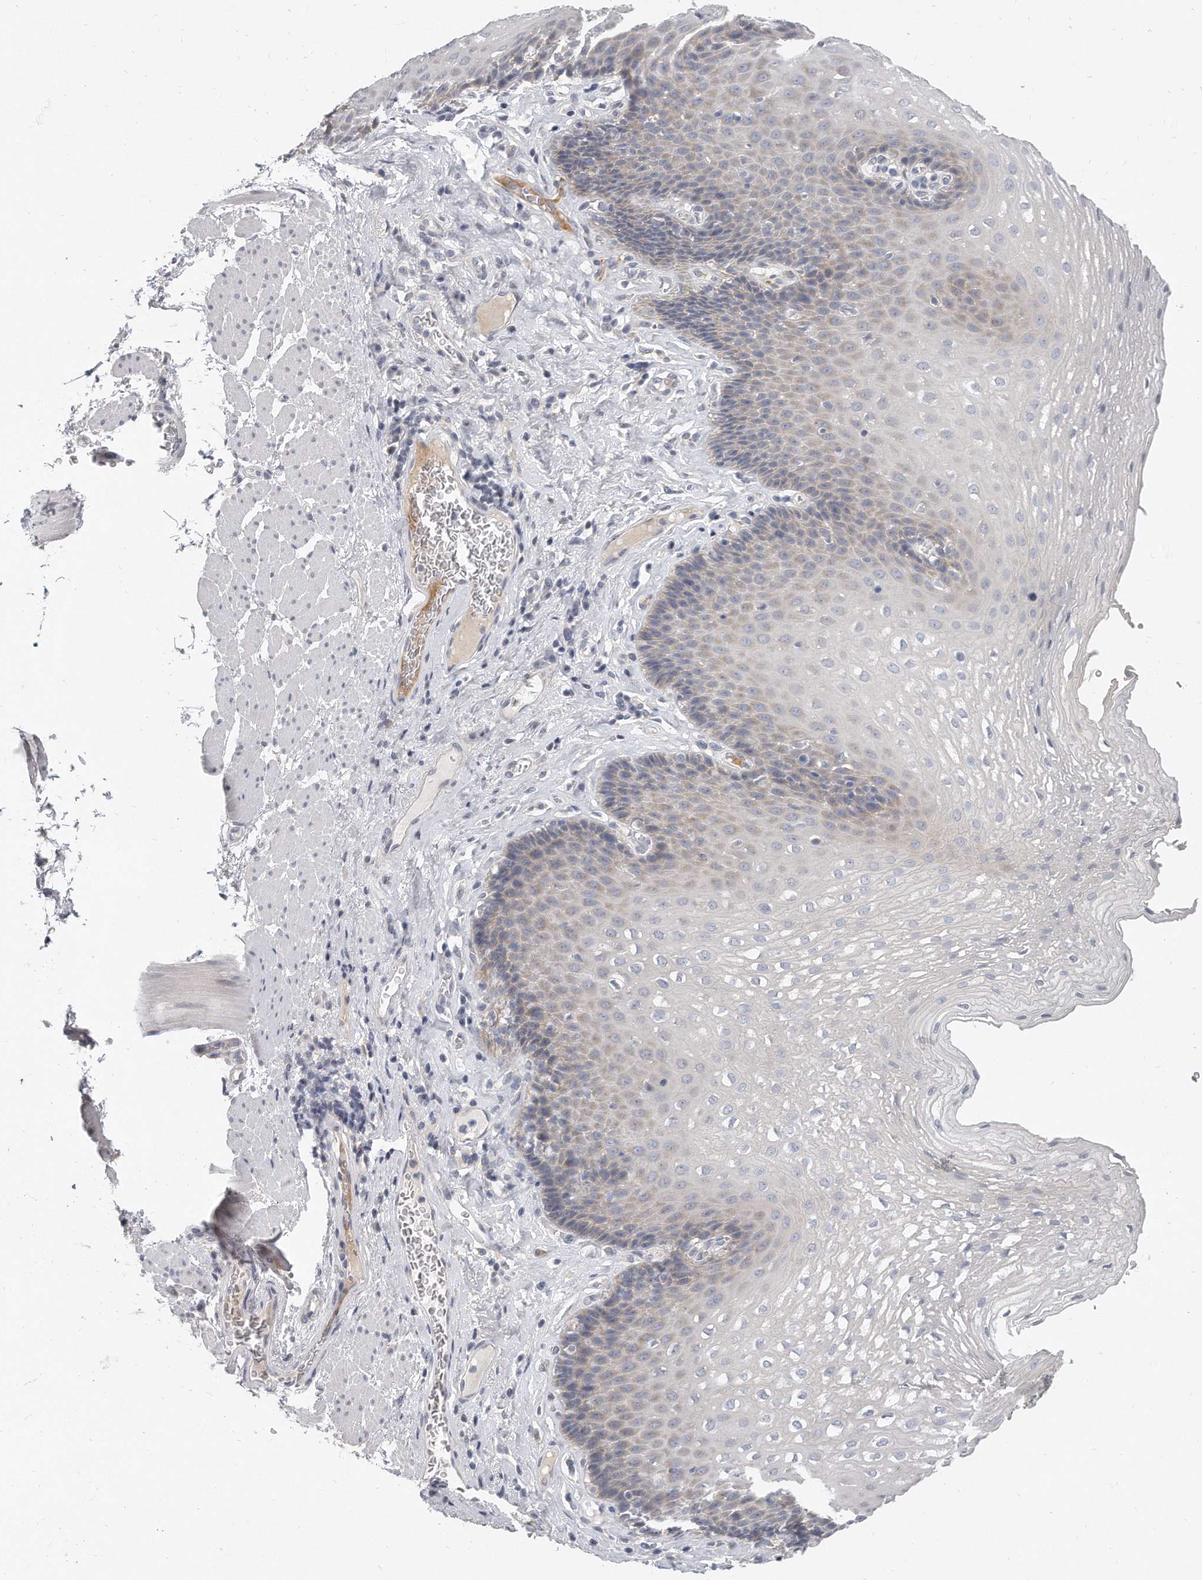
{"staining": {"intensity": "weak", "quantity": "<25%", "location": "cytoplasmic/membranous"}, "tissue": "esophagus", "cell_type": "Squamous epithelial cells", "image_type": "normal", "snomed": [{"axis": "morphology", "description": "Normal tissue, NOS"}, {"axis": "topography", "description": "Esophagus"}], "caption": "The image shows no staining of squamous epithelial cells in normal esophagus. Nuclei are stained in blue.", "gene": "PLEKHA6", "patient": {"sex": "female", "age": 66}}